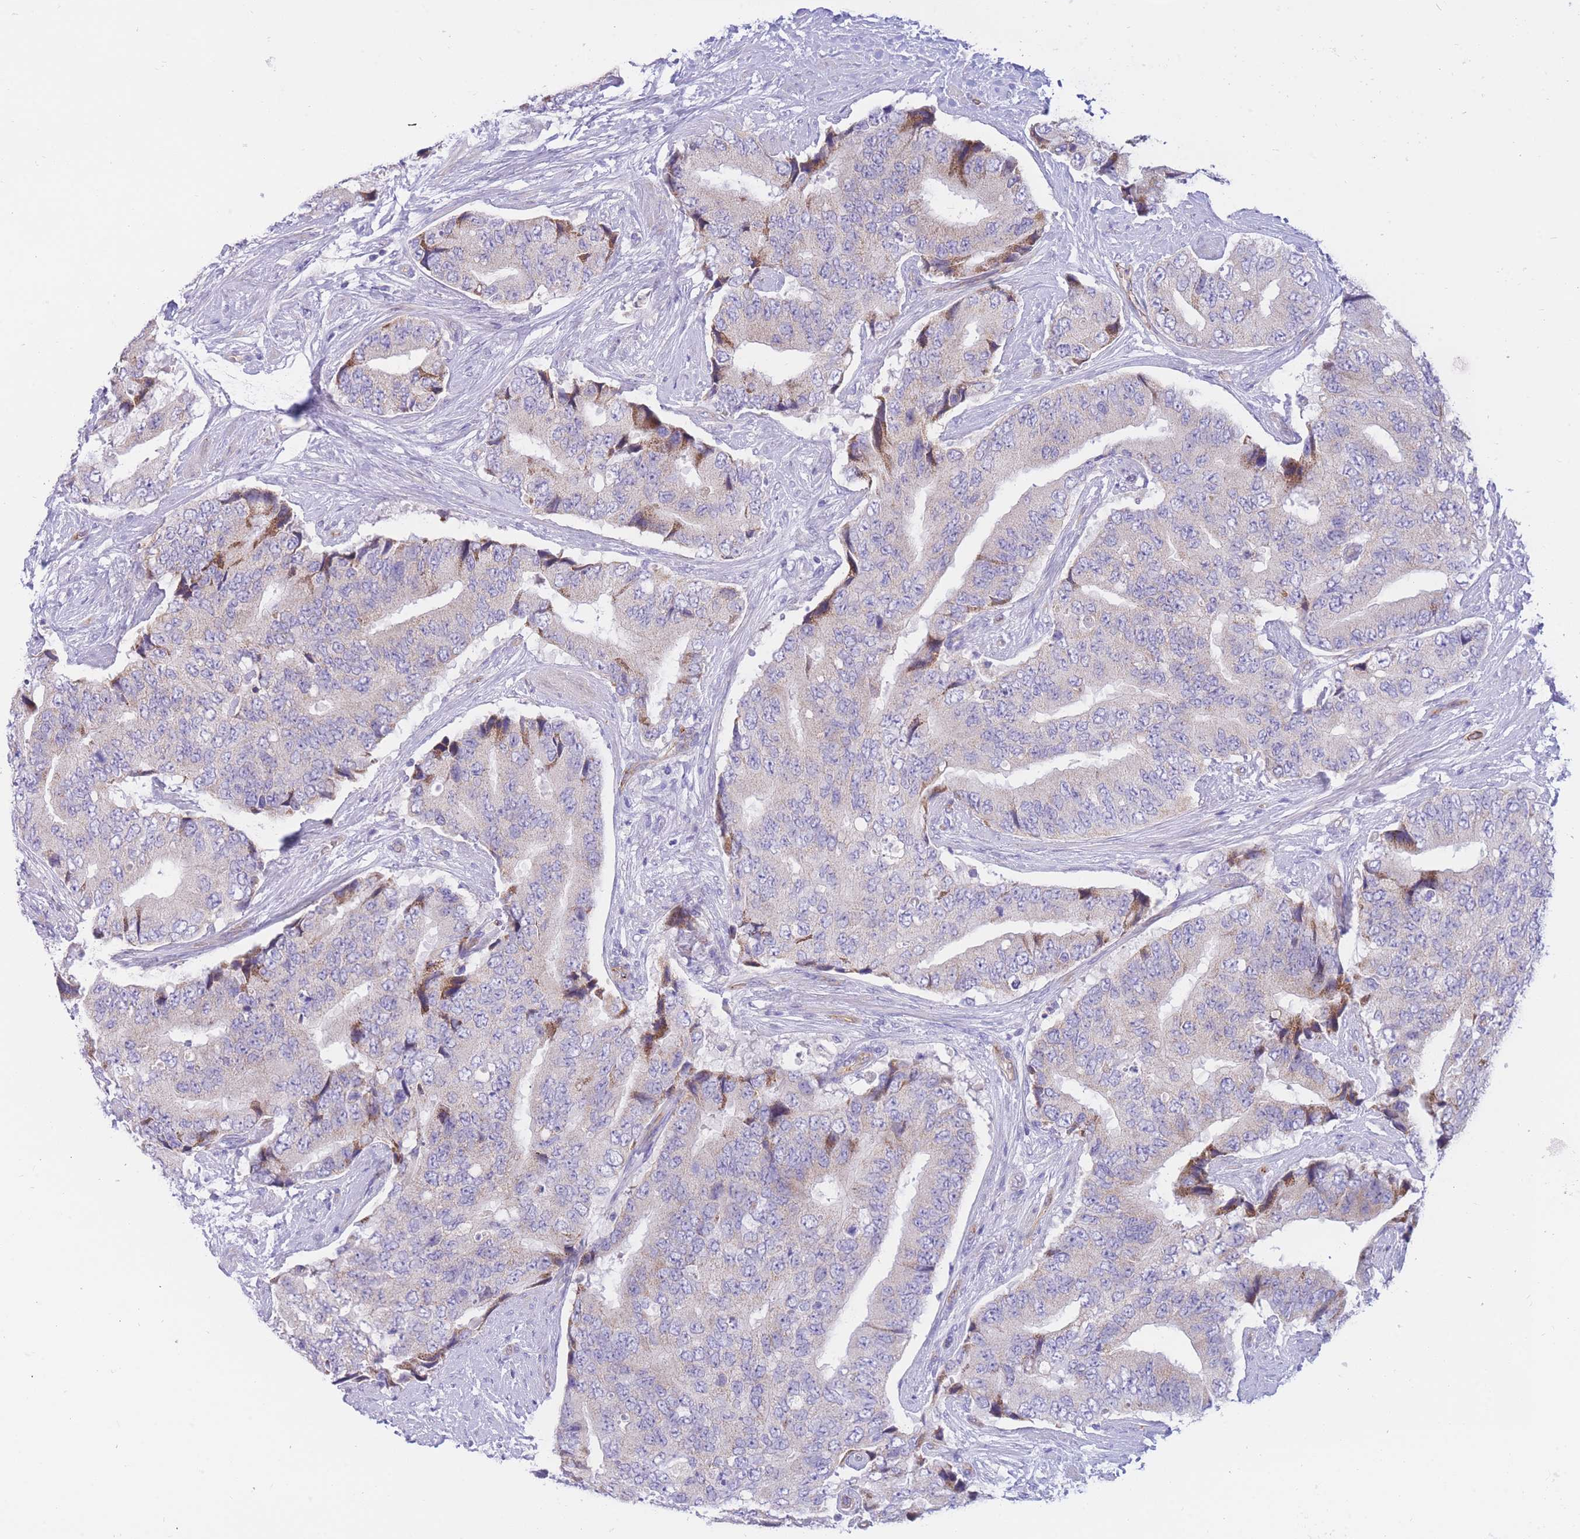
{"staining": {"intensity": "negative", "quantity": "none", "location": "none"}, "tissue": "prostate cancer", "cell_type": "Tumor cells", "image_type": "cancer", "snomed": [{"axis": "morphology", "description": "Adenocarcinoma, High grade"}, {"axis": "topography", "description": "Prostate"}], "caption": "Immunohistochemical staining of human prostate adenocarcinoma (high-grade) demonstrates no significant staining in tumor cells.", "gene": "SULT1A1", "patient": {"sex": "male", "age": 70}}